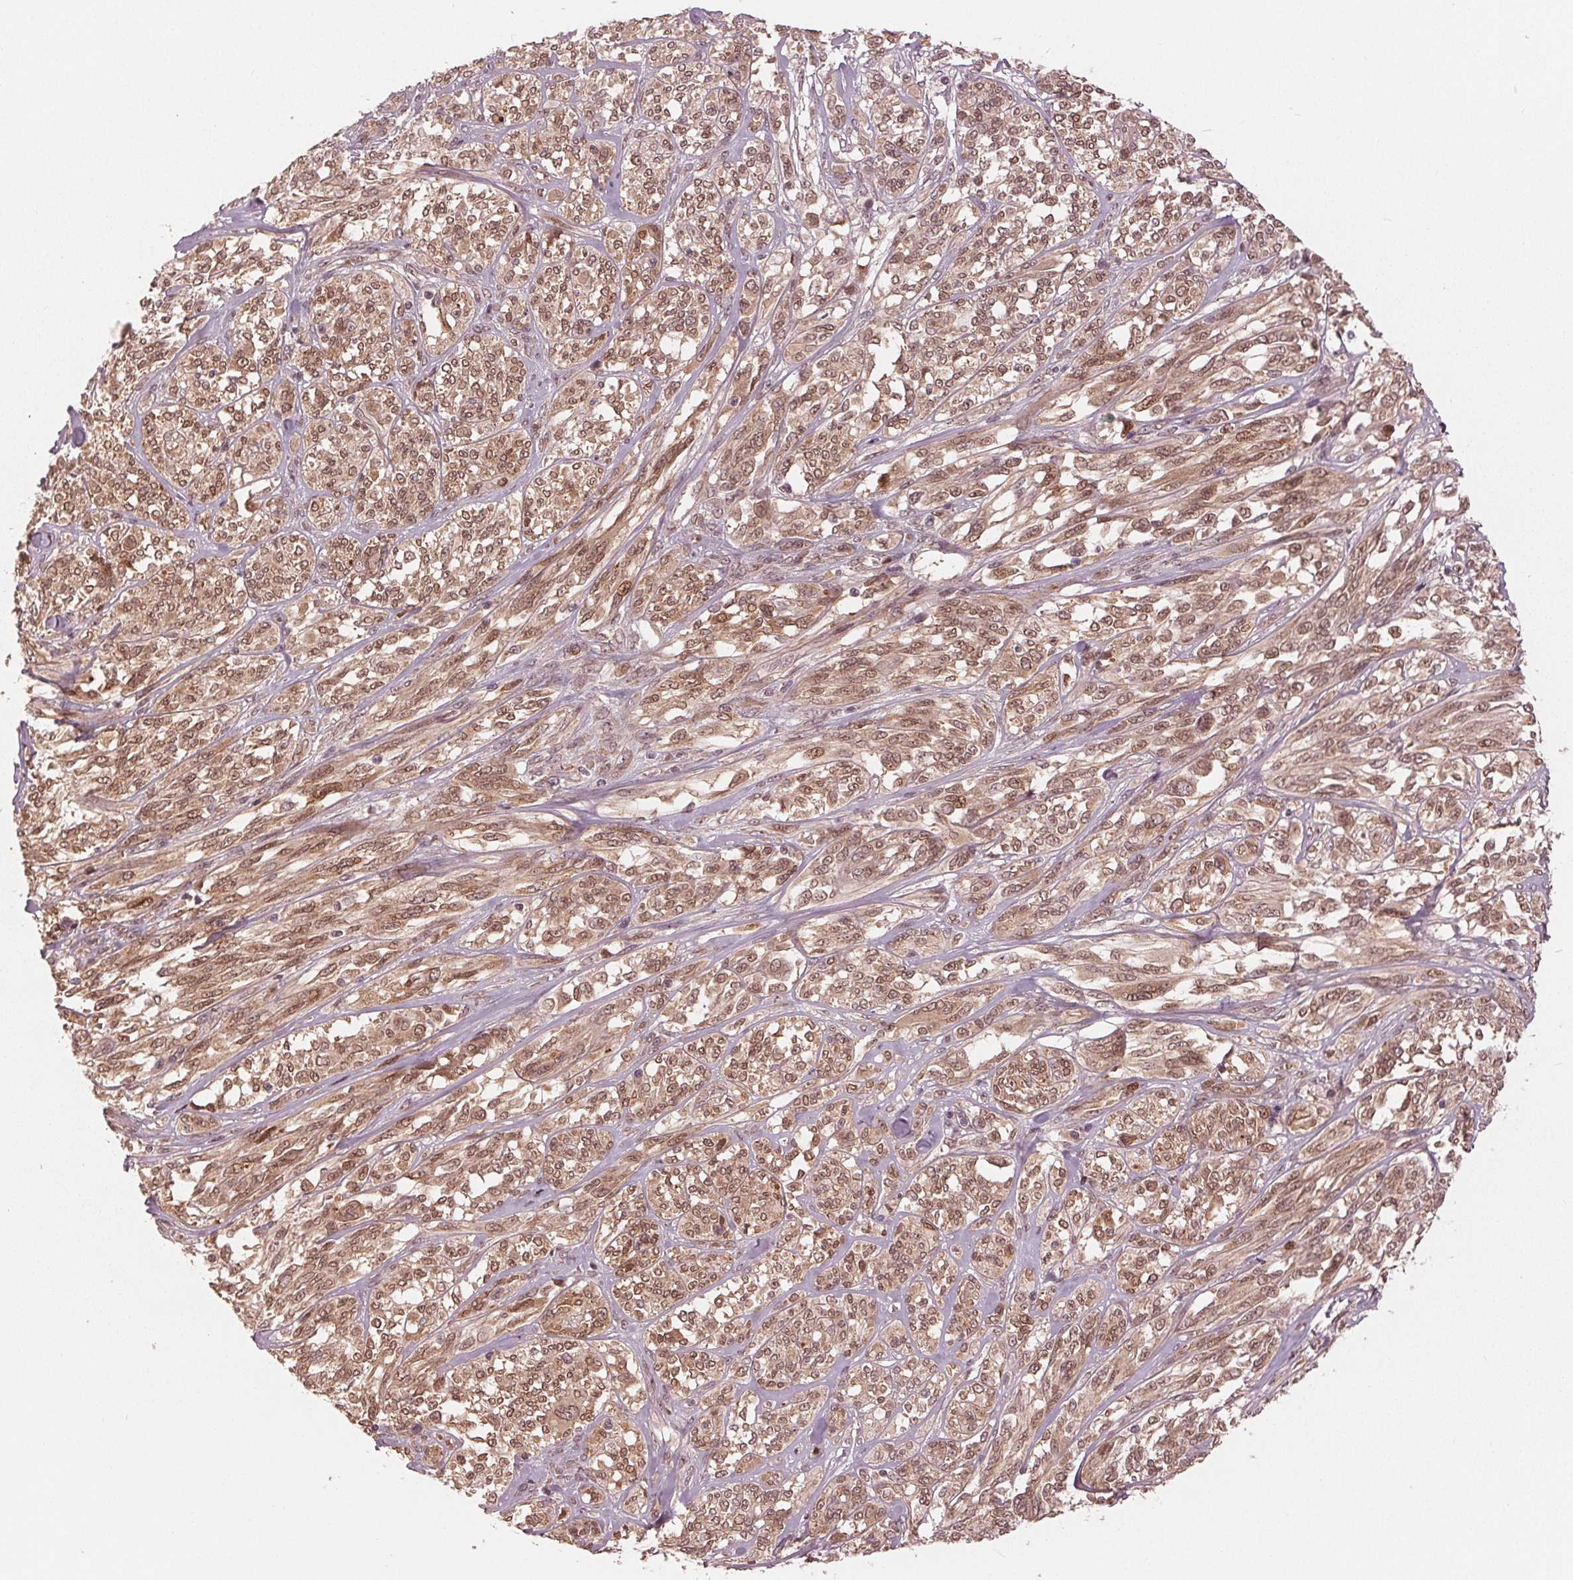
{"staining": {"intensity": "moderate", "quantity": ">75%", "location": "cytoplasmic/membranous,nuclear"}, "tissue": "melanoma", "cell_type": "Tumor cells", "image_type": "cancer", "snomed": [{"axis": "morphology", "description": "Malignant melanoma, NOS"}, {"axis": "topography", "description": "Skin"}], "caption": "Immunohistochemical staining of malignant melanoma reveals medium levels of moderate cytoplasmic/membranous and nuclear protein positivity in about >75% of tumor cells.", "gene": "ZNF471", "patient": {"sex": "female", "age": 91}}